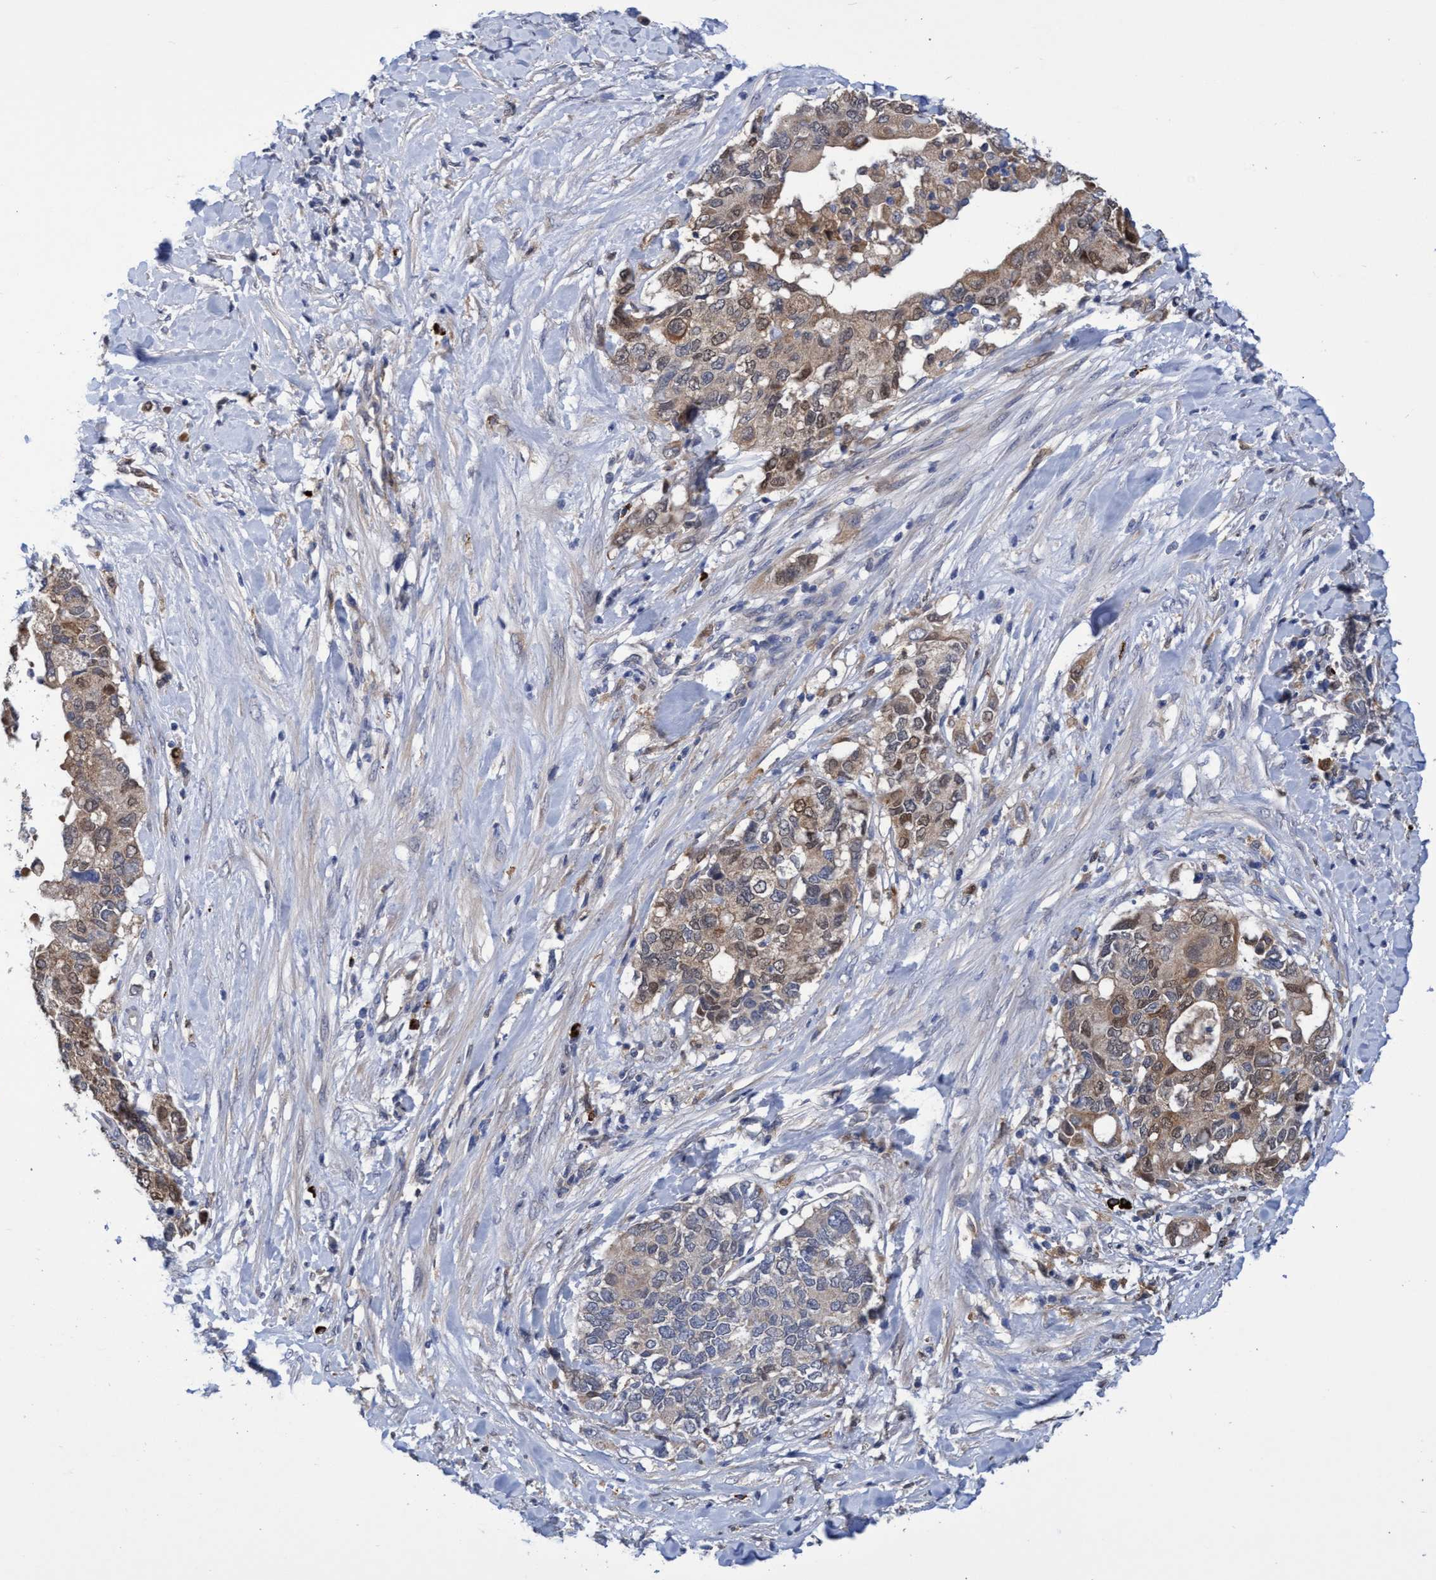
{"staining": {"intensity": "moderate", "quantity": ">75%", "location": "cytoplasmic/membranous"}, "tissue": "pancreatic cancer", "cell_type": "Tumor cells", "image_type": "cancer", "snomed": [{"axis": "morphology", "description": "Adenocarcinoma, NOS"}, {"axis": "topography", "description": "Pancreas"}], "caption": "Protein staining displays moderate cytoplasmic/membranous positivity in approximately >75% of tumor cells in pancreatic cancer (adenocarcinoma).", "gene": "PNPO", "patient": {"sex": "female", "age": 56}}